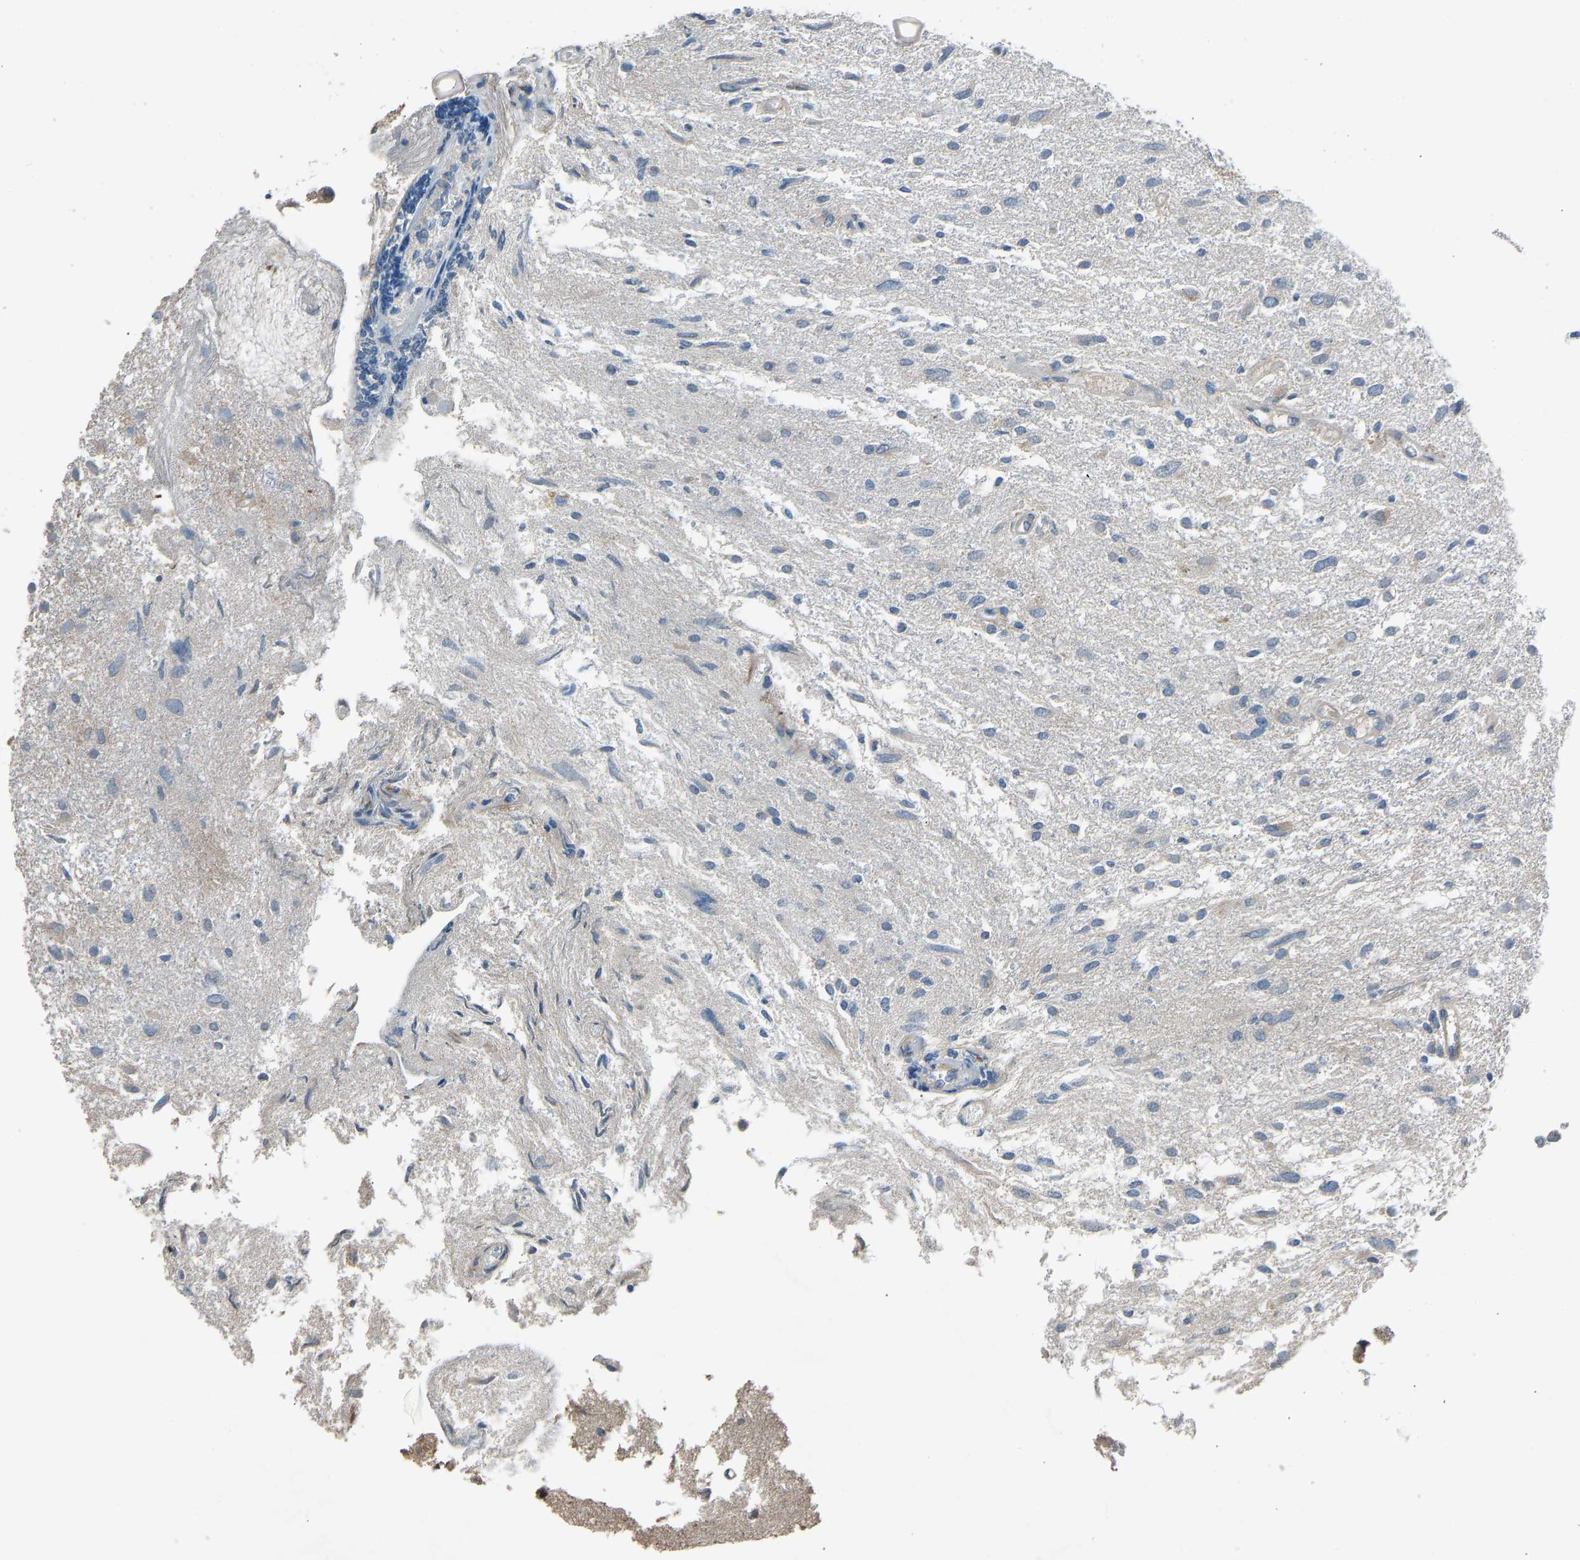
{"staining": {"intensity": "negative", "quantity": "none", "location": "none"}, "tissue": "glioma", "cell_type": "Tumor cells", "image_type": "cancer", "snomed": [{"axis": "morphology", "description": "Glioma, malignant, High grade"}, {"axis": "topography", "description": "Brain"}], "caption": "There is no significant staining in tumor cells of glioma.", "gene": "TGFBR3", "patient": {"sex": "female", "age": 59}}